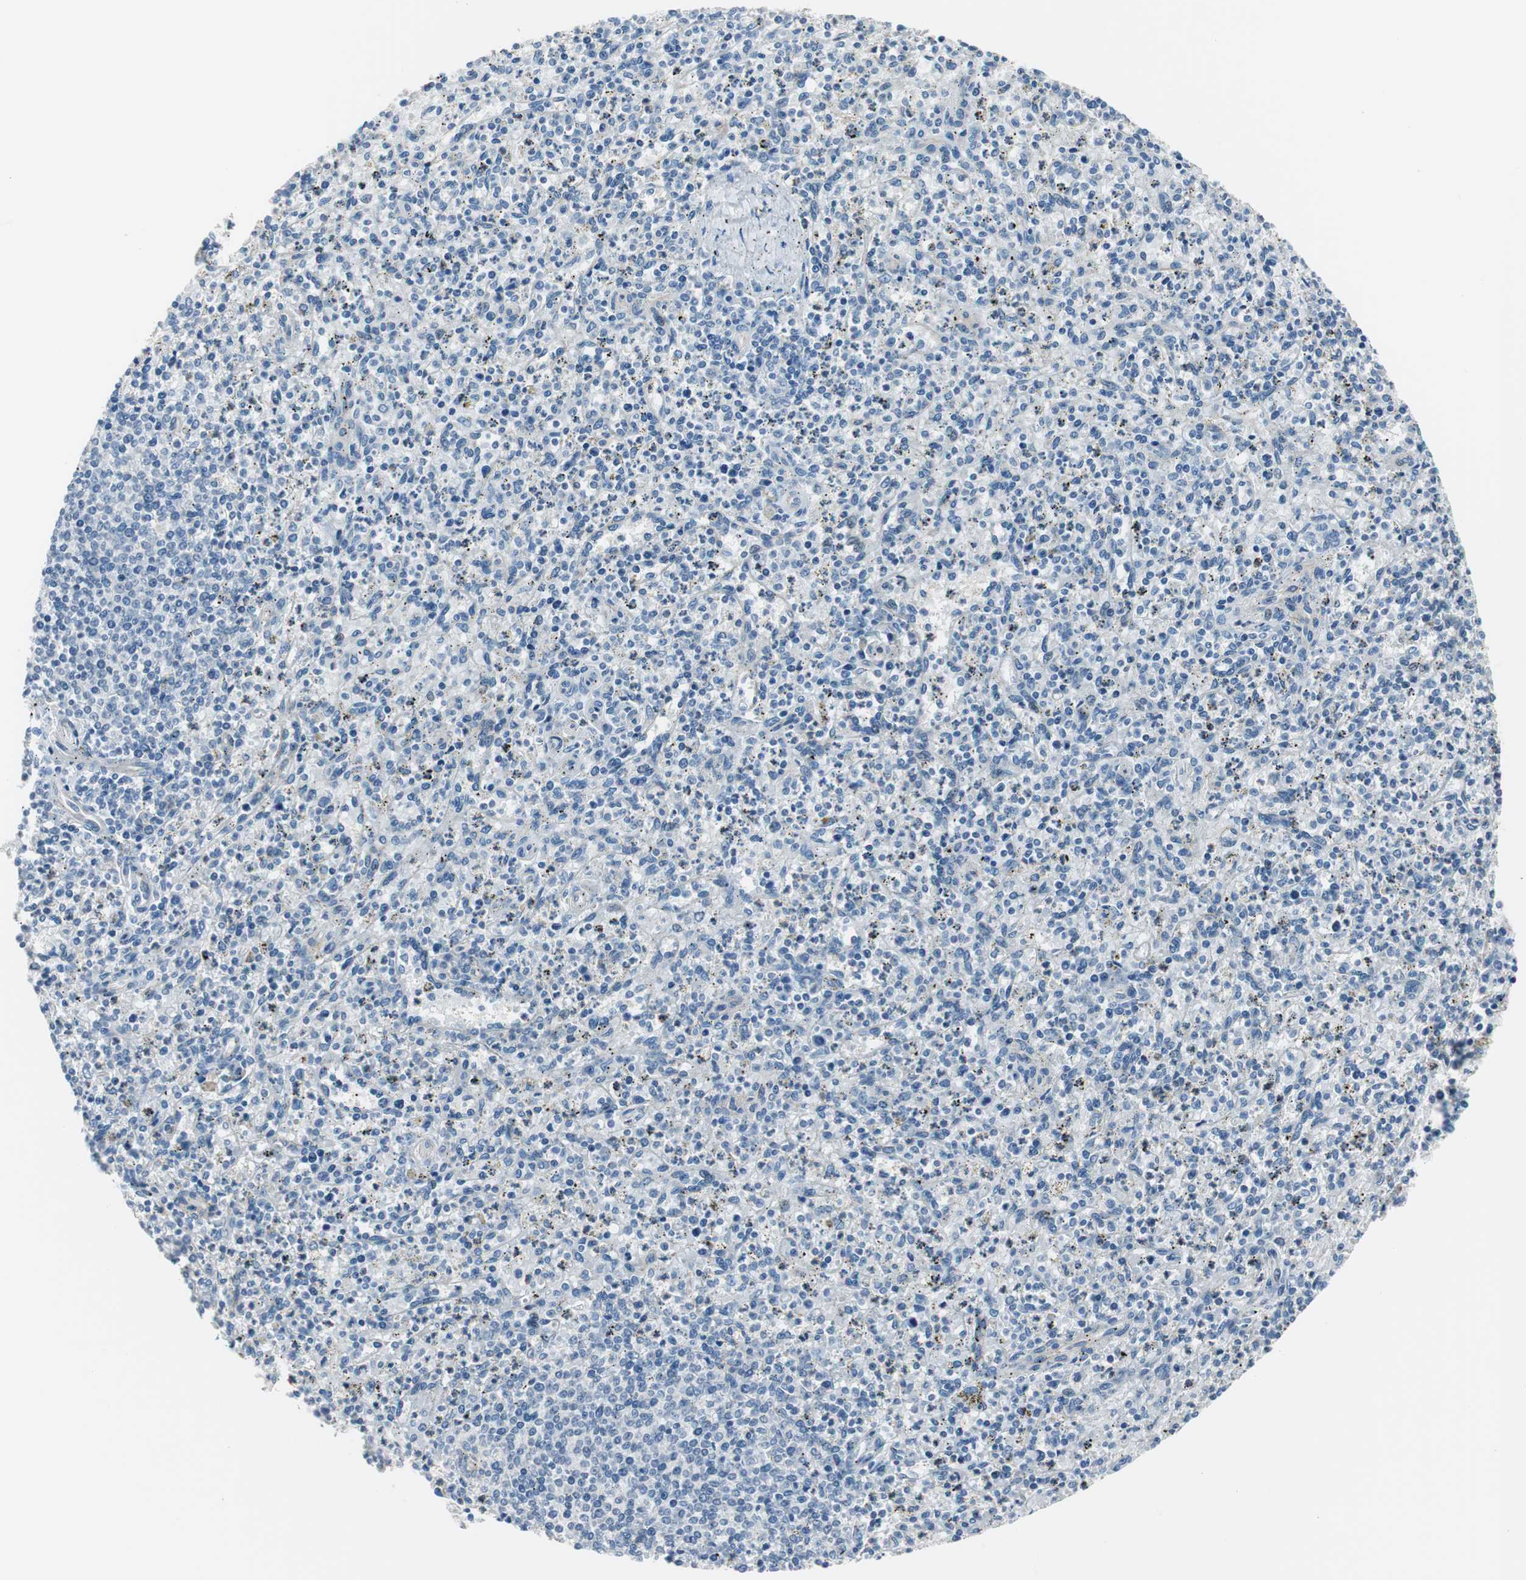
{"staining": {"intensity": "negative", "quantity": "none", "location": "none"}, "tissue": "spleen", "cell_type": "Cells in red pulp", "image_type": "normal", "snomed": [{"axis": "morphology", "description": "Normal tissue, NOS"}, {"axis": "topography", "description": "Spleen"}], "caption": "Immunohistochemistry photomicrograph of unremarkable spleen: human spleen stained with DAB displays no significant protein positivity in cells in red pulp.", "gene": "STXBP4", "patient": {"sex": "male", "age": 72}}